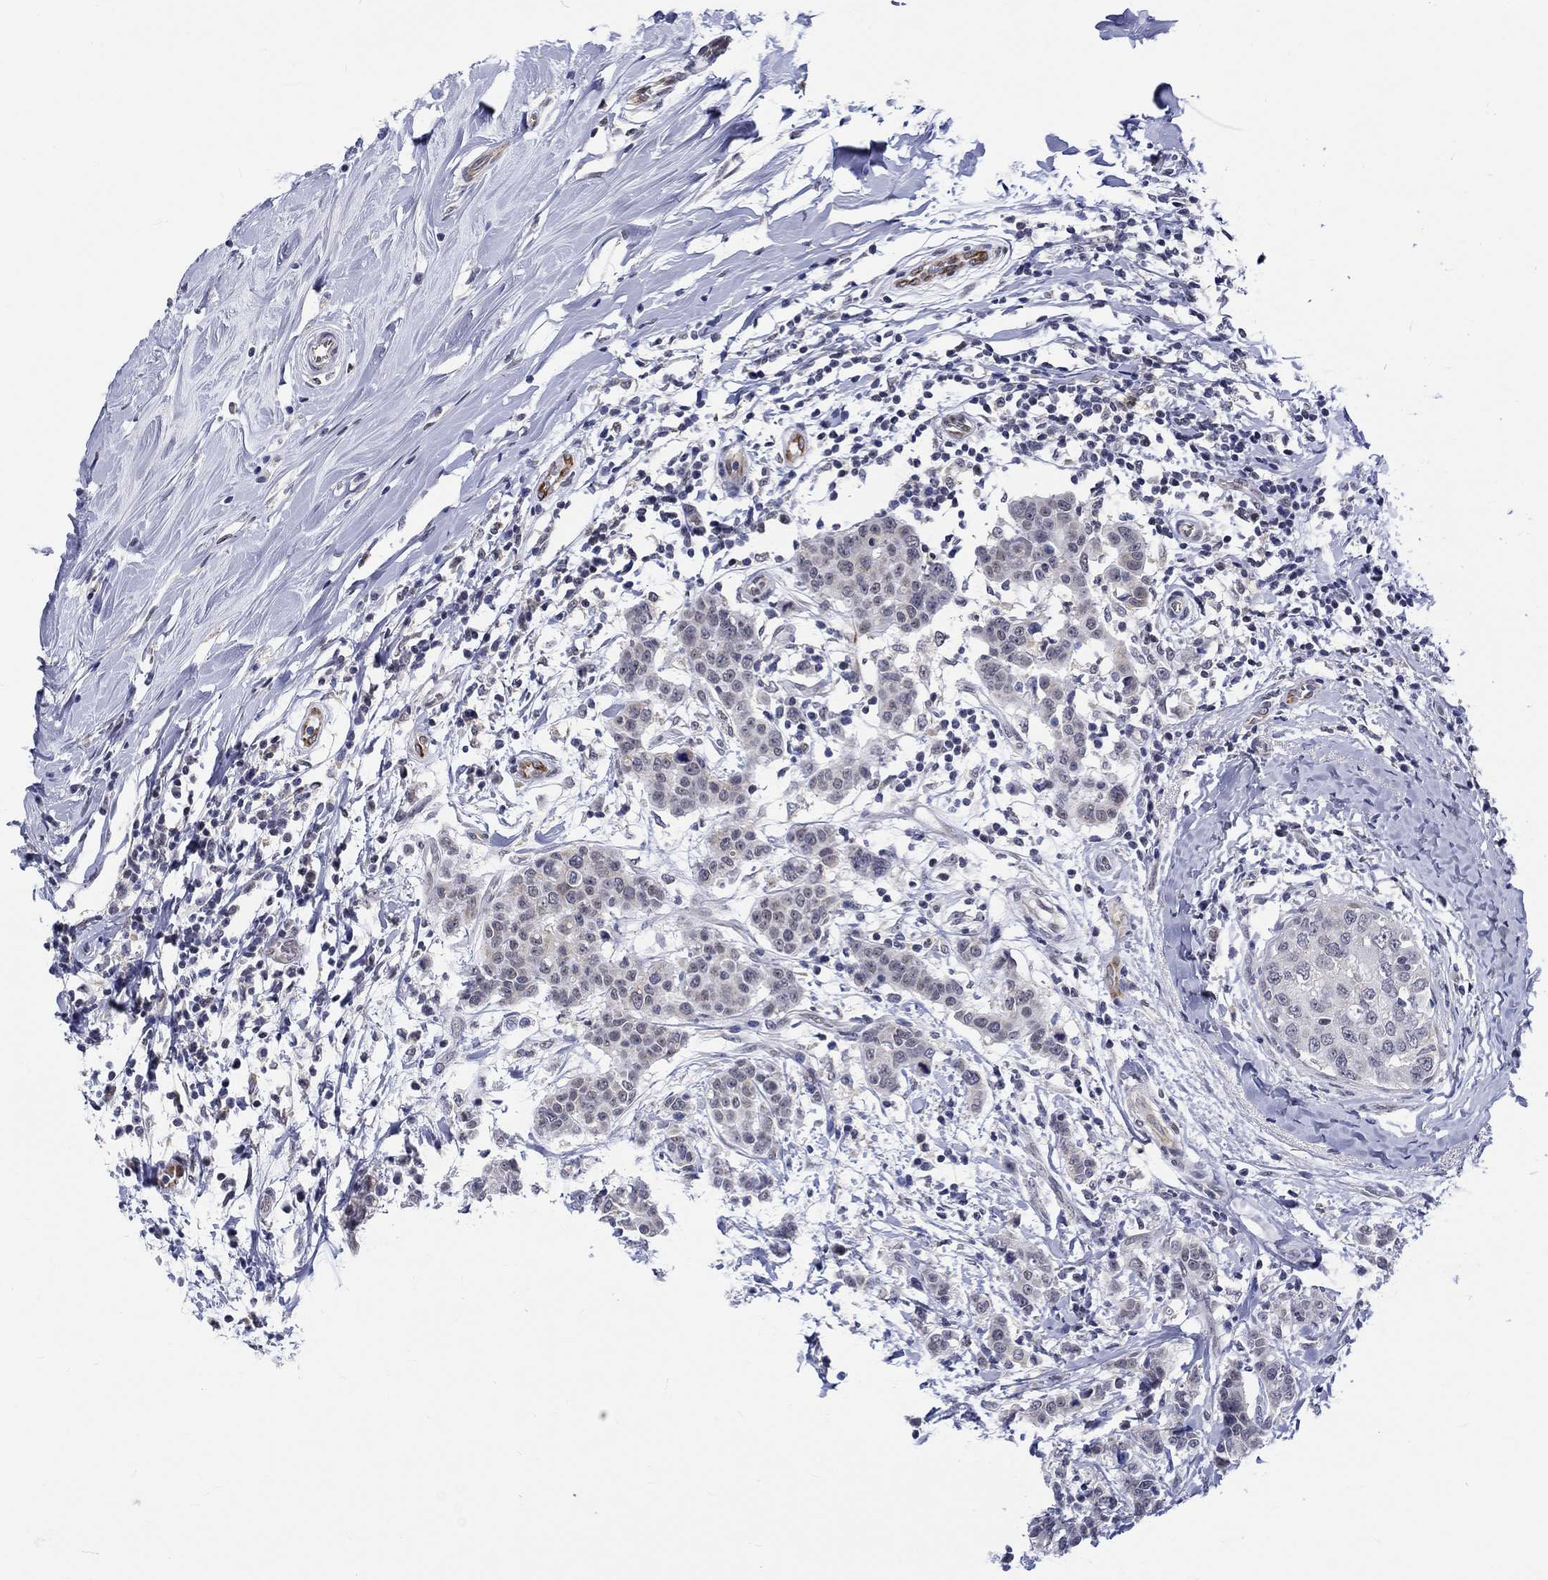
{"staining": {"intensity": "weak", "quantity": "<25%", "location": "nuclear"}, "tissue": "breast cancer", "cell_type": "Tumor cells", "image_type": "cancer", "snomed": [{"axis": "morphology", "description": "Duct carcinoma"}, {"axis": "topography", "description": "Breast"}], "caption": "Micrograph shows no protein positivity in tumor cells of breast cancer (intraductal carcinoma) tissue.", "gene": "ST6GALNAC1", "patient": {"sex": "female", "age": 27}}